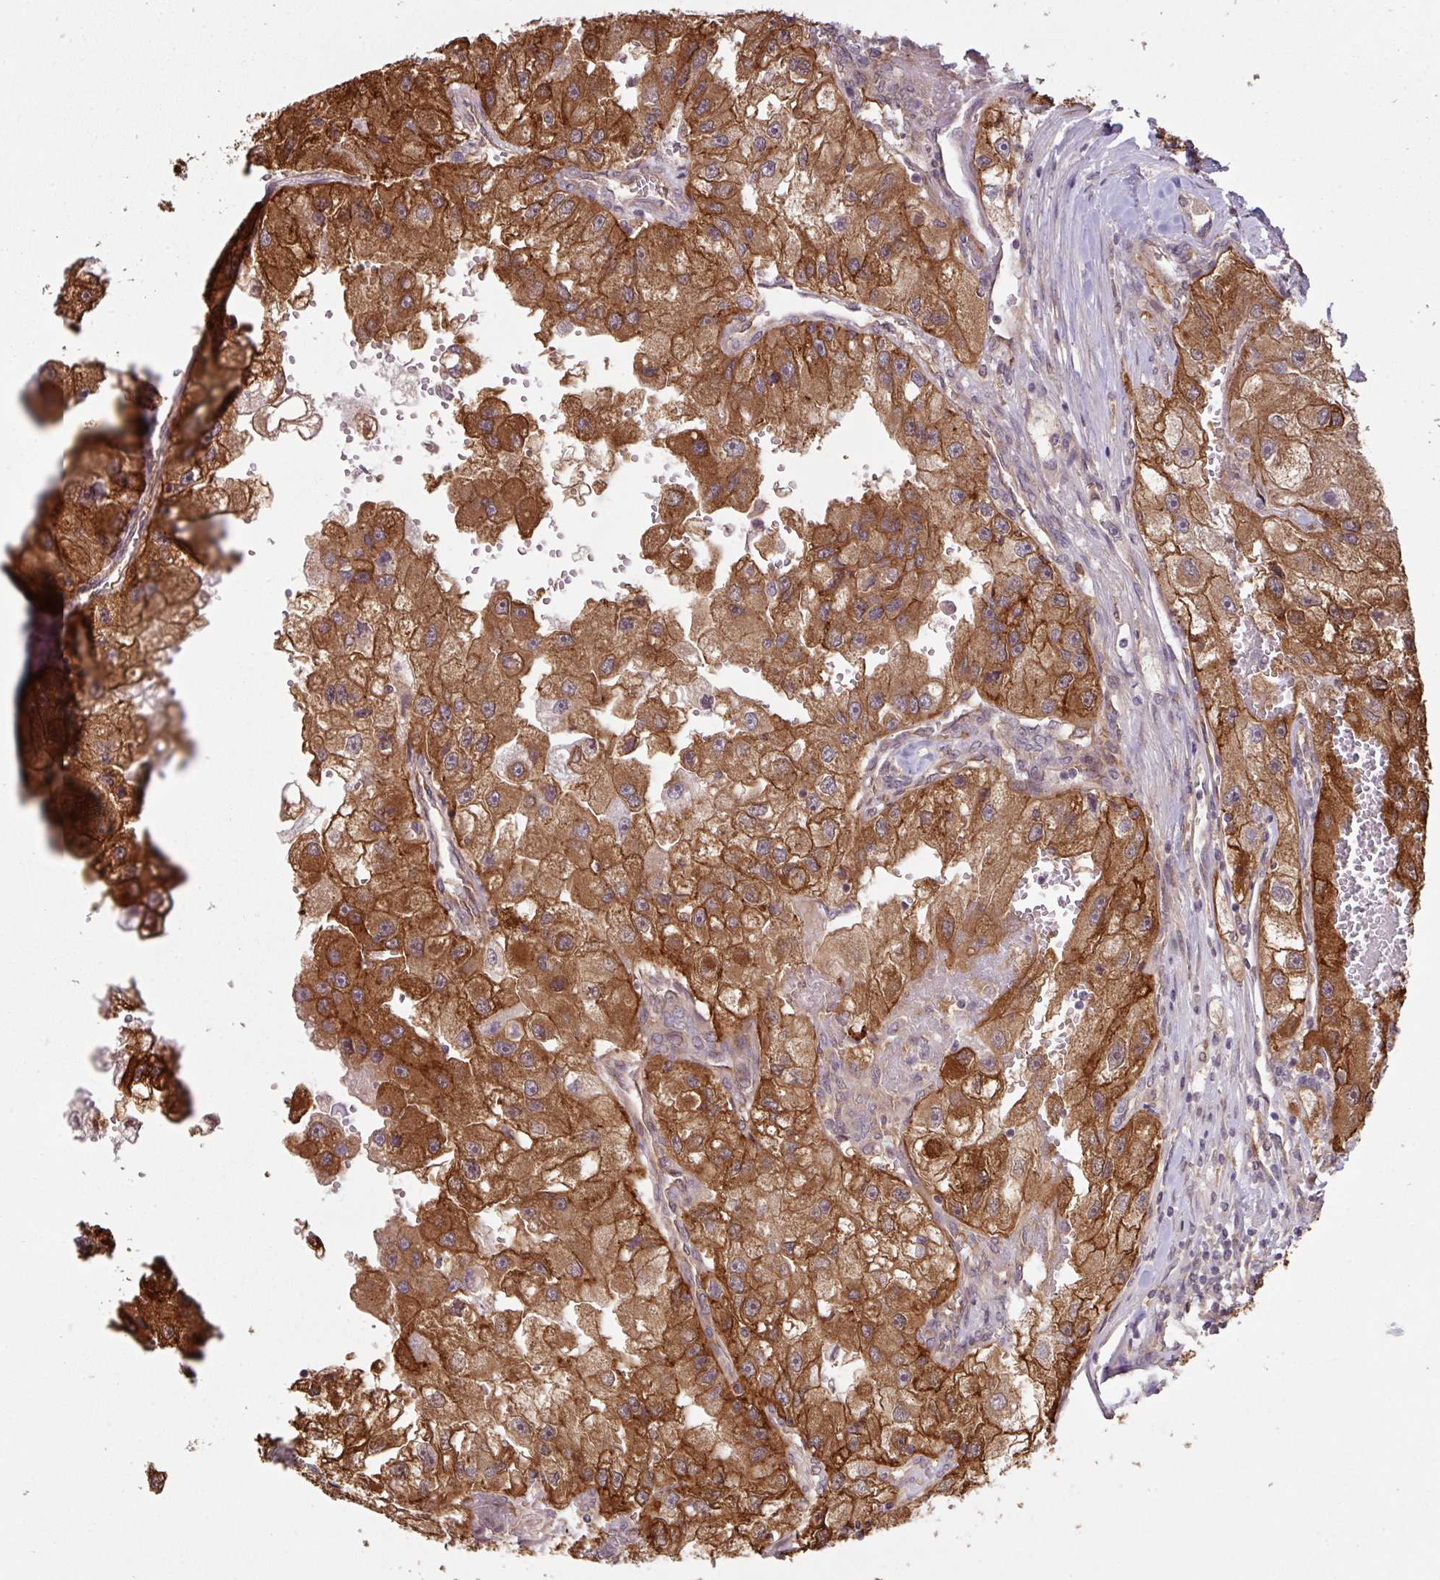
{"staining": {"intensity": "strong", "quantity": ">75%", "location": "cytoplasmic/membranous"}, "tissue": "renal cancer", "cell_type": "Tumor cells", "image_type": "cancer", "snomed": [{"axis": "morphology", "description": "Adenocarcinoma, NOS"}, {"axis": "topography", "description": "Kidney"}], "caption": "DAB immunohistochemical staining of renal adenocarcinoma demonstrates strong cytoplasmic/membranous protein positivity in about >75% of tumor cells.", "gene": "CYFIP2", "patient": {"sex": "male", "age": 63}}